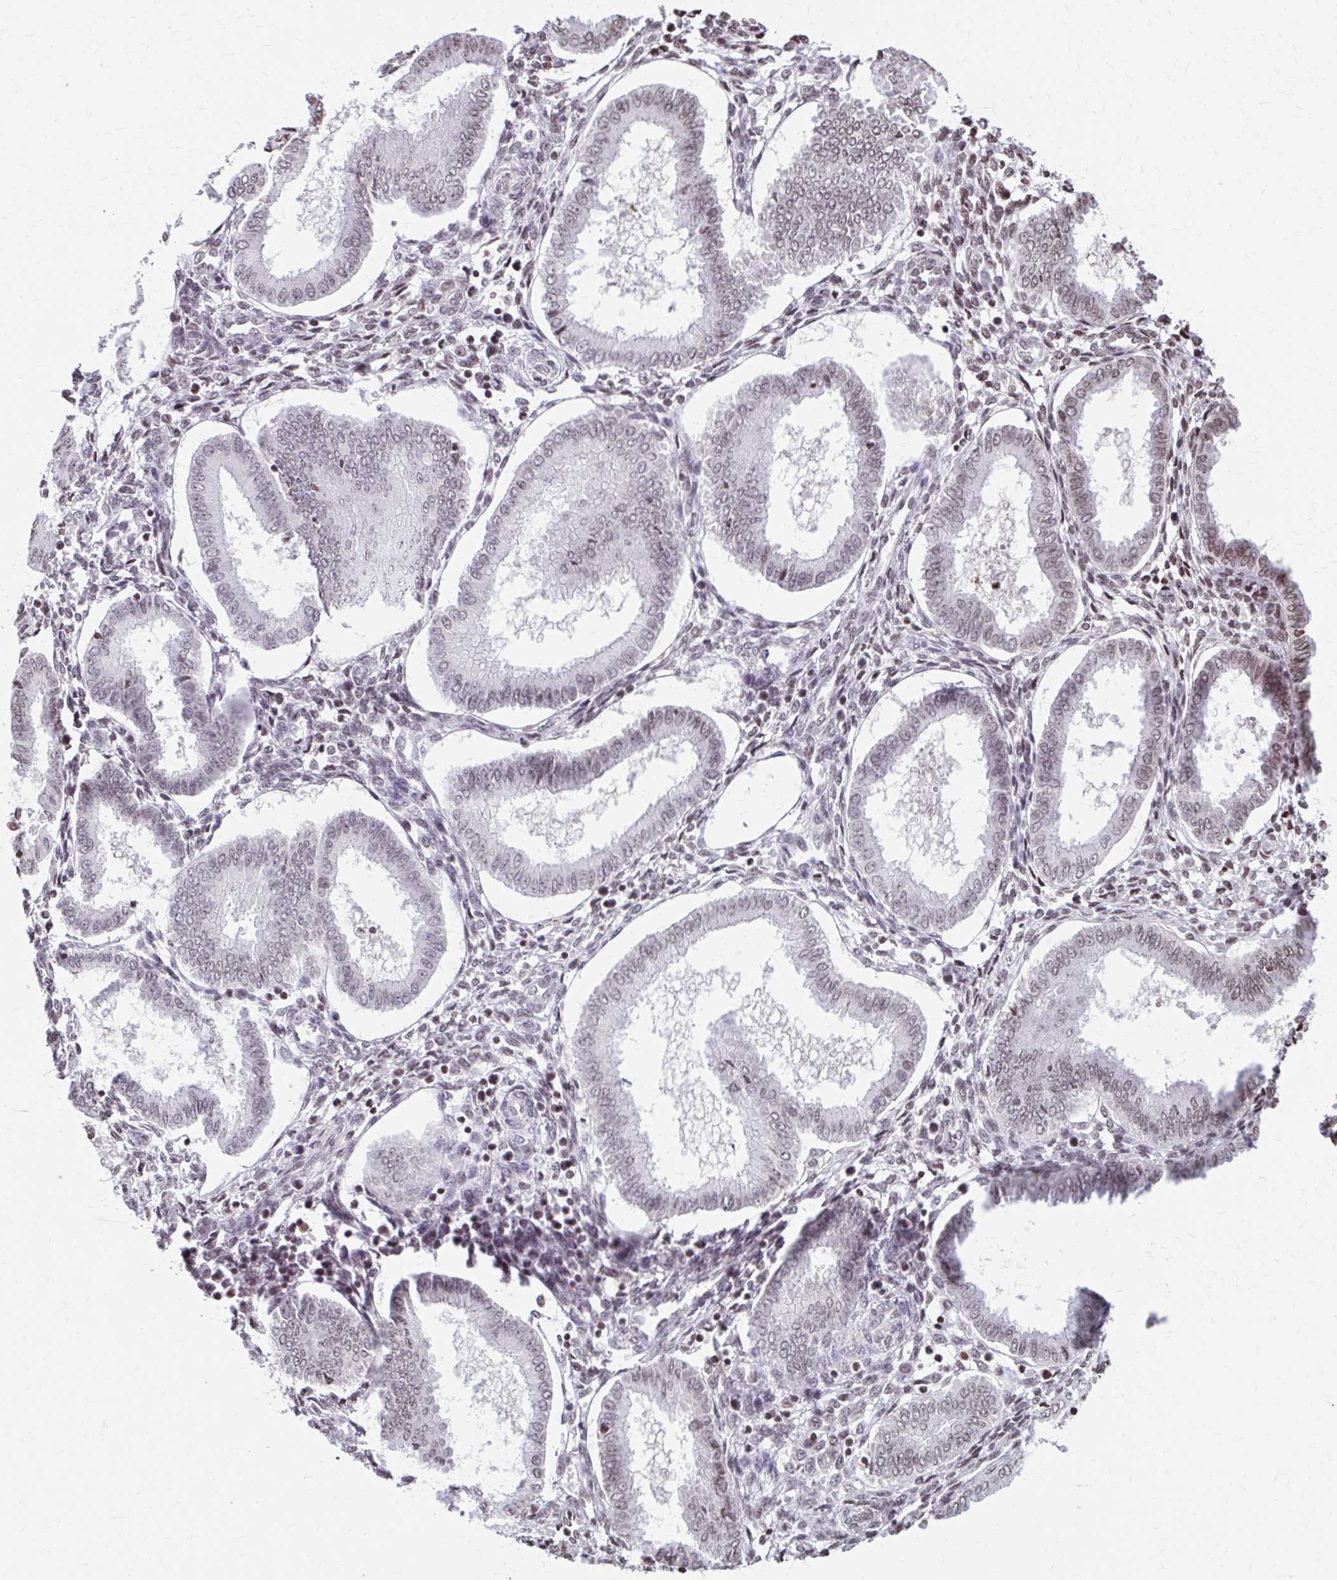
{"staining": {"intensity": "moderate", "quantity": "25%-75%", "location": "nuclear"}, "tissue": "endometrium", "cell_type": "Cells in endometrial stroma", "image_type": "normal", "snomed": [{"axis": "morphology", "description": "Normal tissue, NOS"}, {"axis": "topography", "description": "Endometrium"}], "caption": "Immunohistochemical staining of benign endometrium shows moderate nuclear protein staining in about 25%-75% of cells in endometrial stroma.", "gene": "ORC3", "patient": {"sex": "female", "age": 24}}